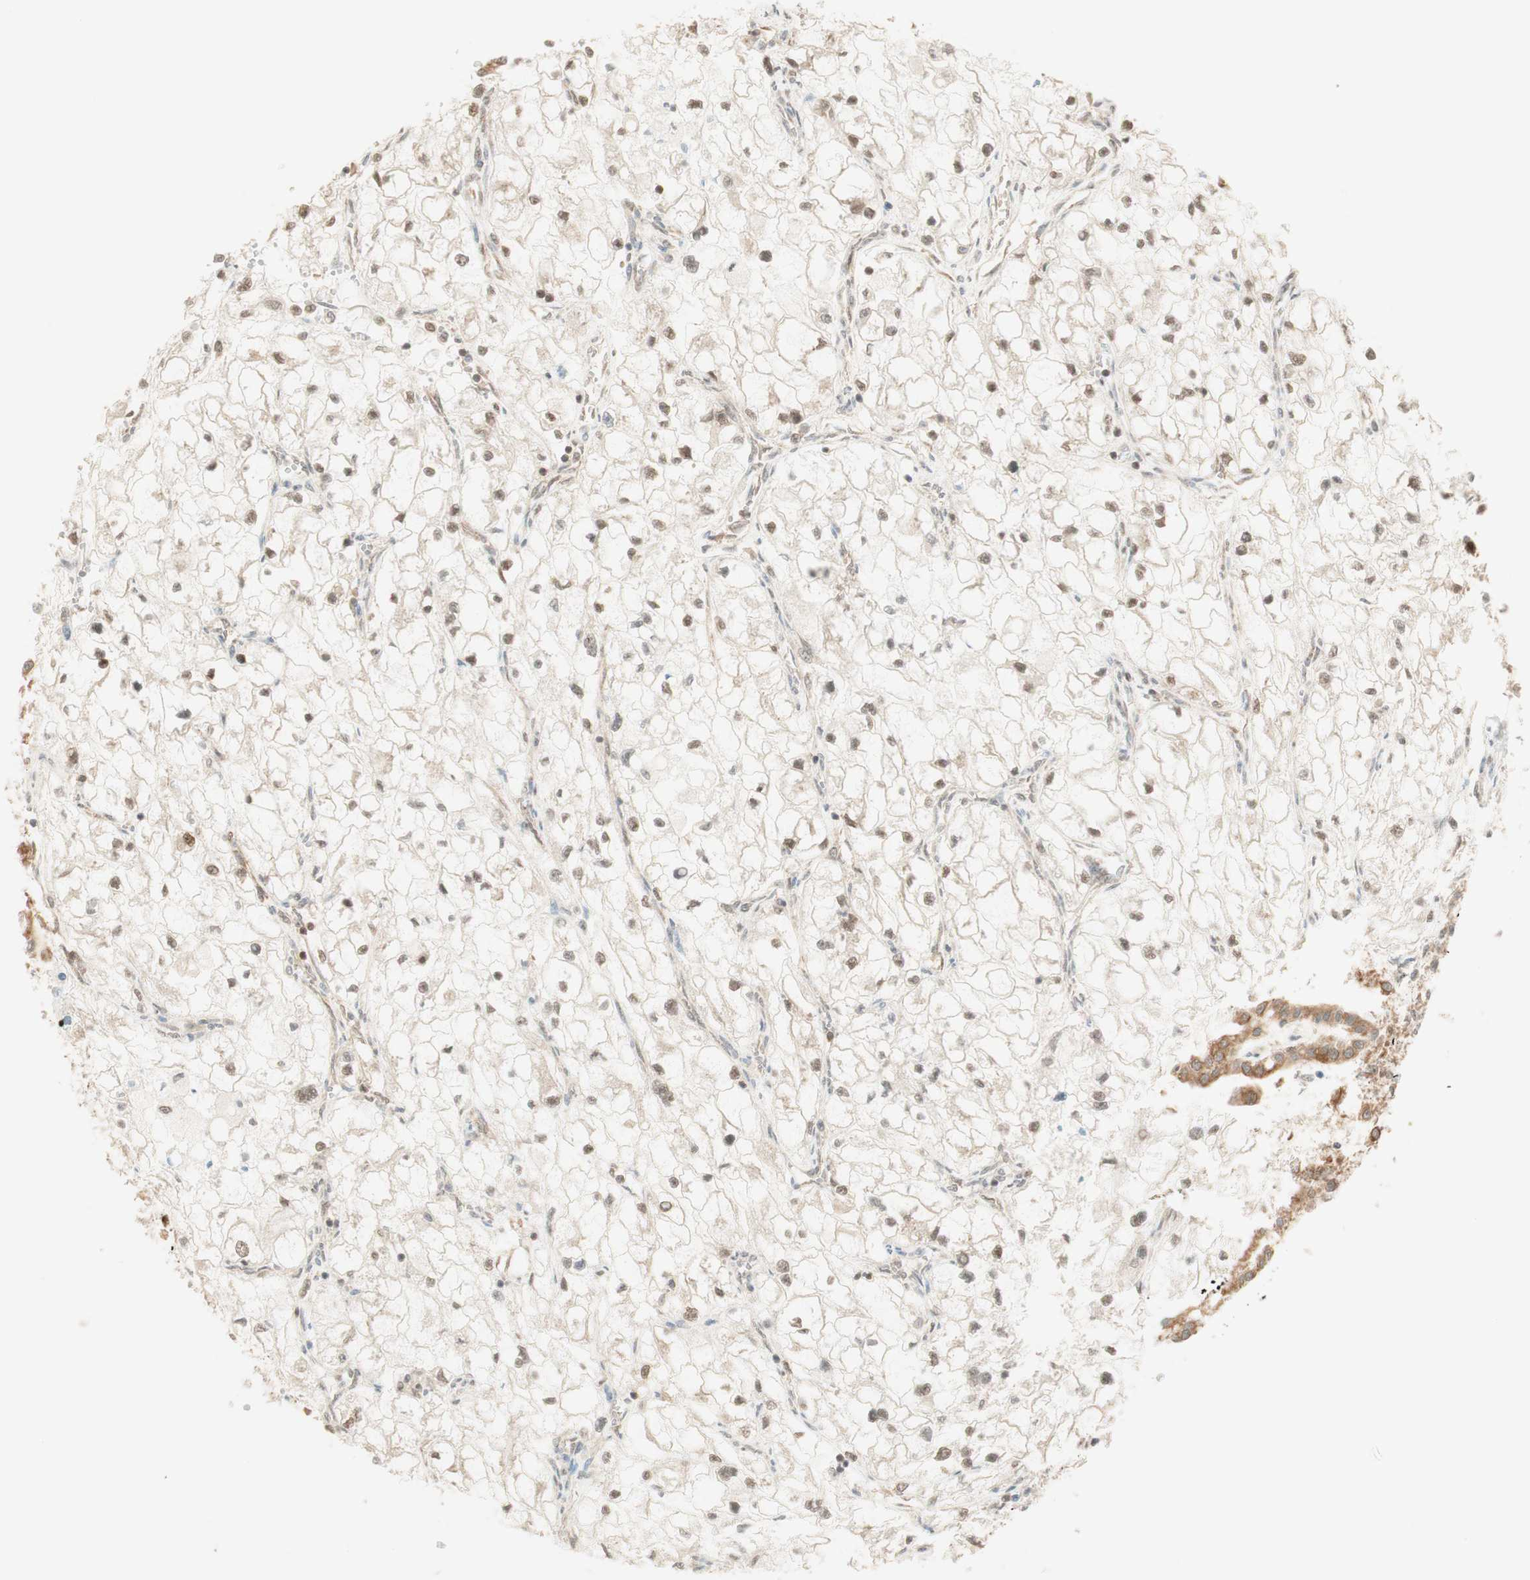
{"staining": {"intensity": "moderate", "quantity": ">75%", "location": "nuclear"}, "tissue": "renal cancer", "cell_type": "Tumor cells", "image_type": "cancer", "snomed": [{"axis": "morphology", "description": "Adenocarcinoma, NOS"}, {"axis": "topography", "description": "Kidney"}], "caption": "DAB (3,3'-diaminobenzidine) immunohistochemical staining of renal adenocarcinoma reveals moderate nuclear protein expression in about >75% of tumor cells. Ihc stains the protein of interest in brown and the nuclei are stained blue.", "gene": "SPINT2", "patient": {"sex": "female", "age": 70}}